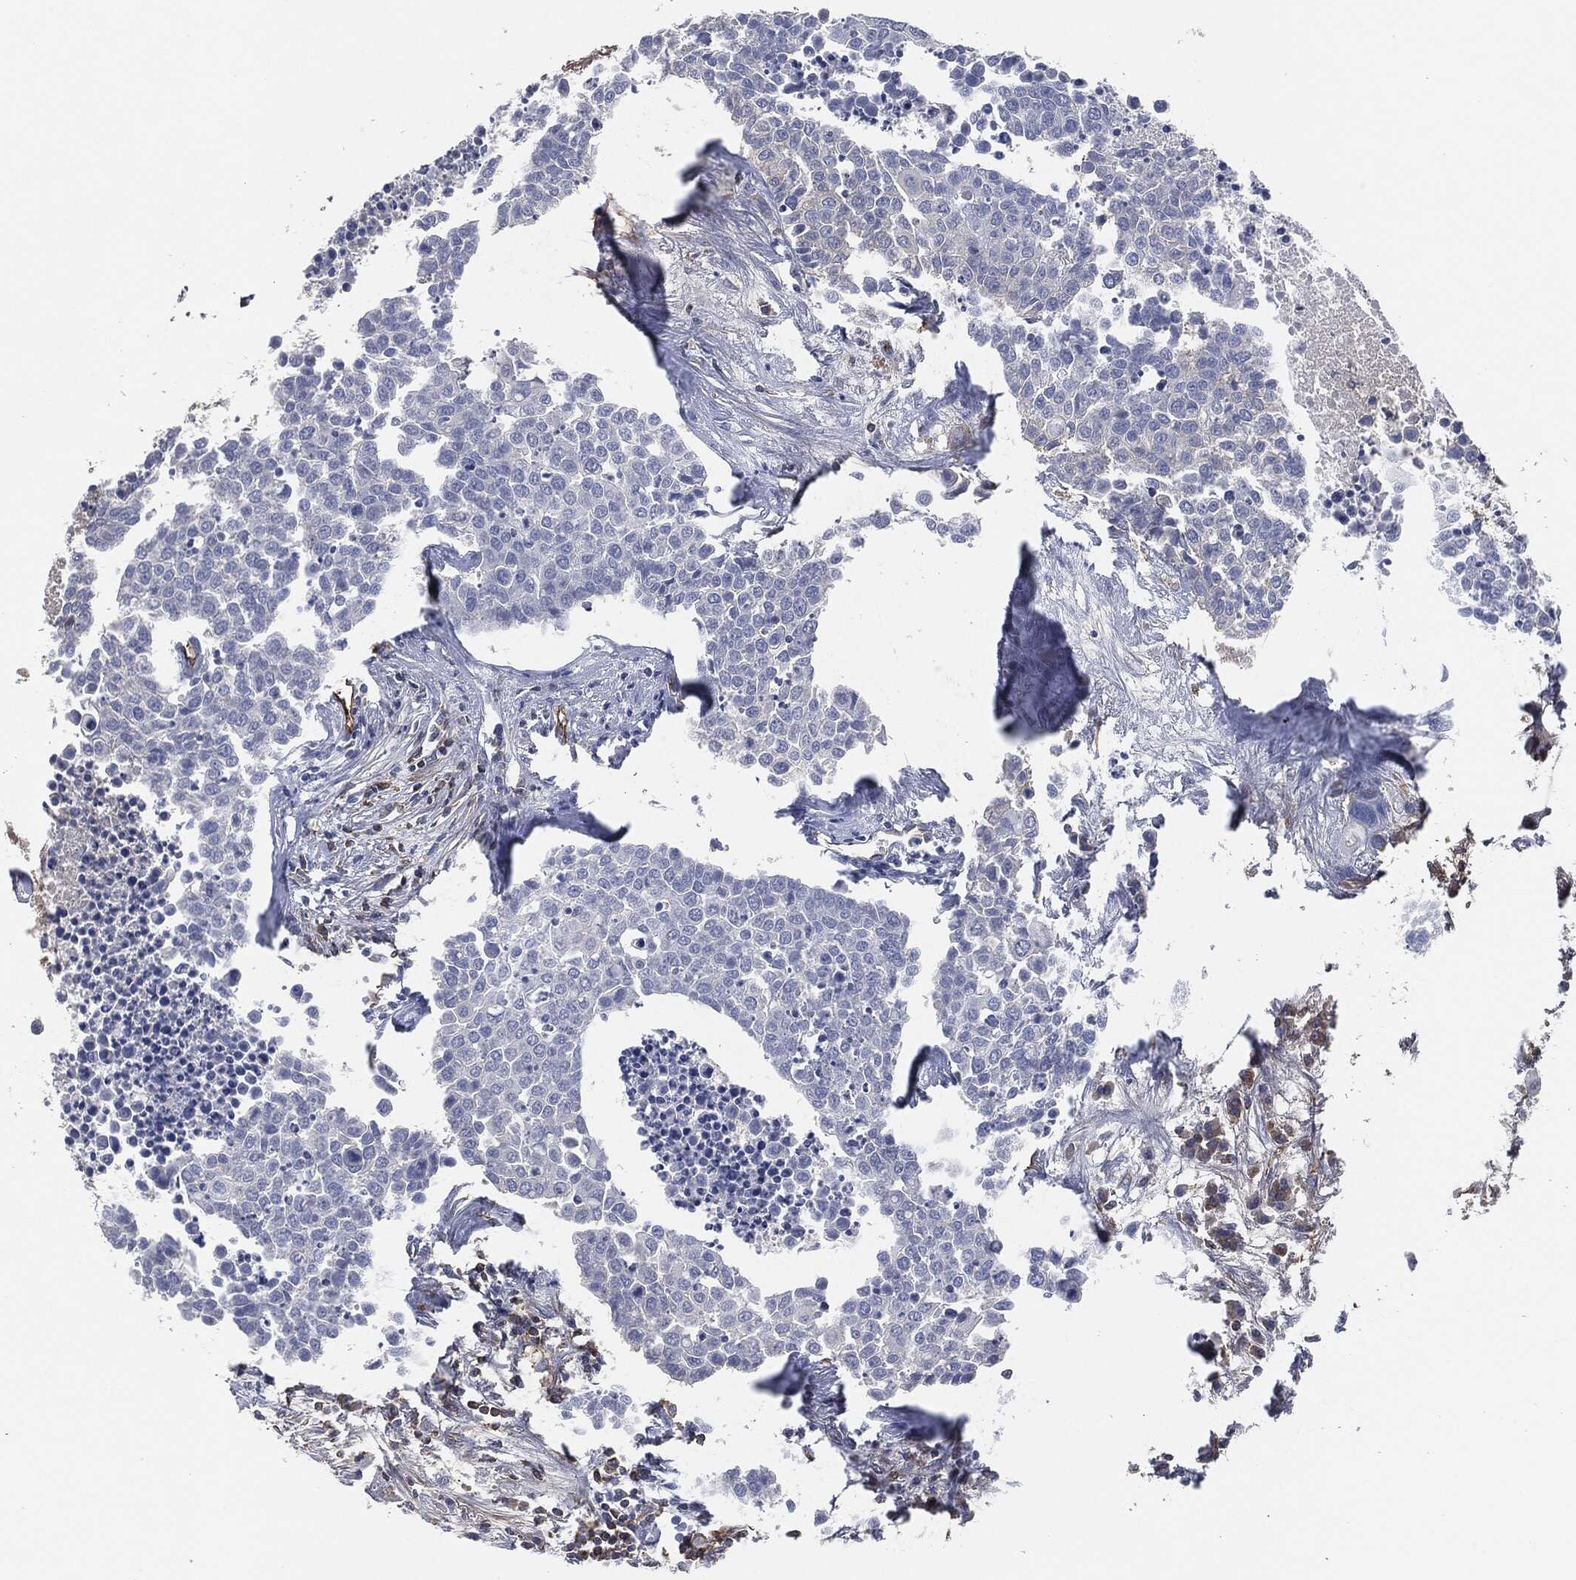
{"staining": {"intensity": "moderate", "quantity": "<25%", "location": "cytoplasmic/membranous"}, "tissue": "carcinoid", "cell_type": "Tumor cells", "image_type": "cancer", "snomed": [{"axis": "morphology", "description": "Carcinoid, malignant, NOS"}, {"axis": "topography", "description": "Colon"}], "caption": "Protein expression analysis of human carcinoid (malignant) reveals moderate cytoplasmic/membranous expression in about <25% of tumor cells. (IHC, brightfield microscopy, high magnification).", "gene": "APOB", "patient": {"sex": "male", "age": 81}}